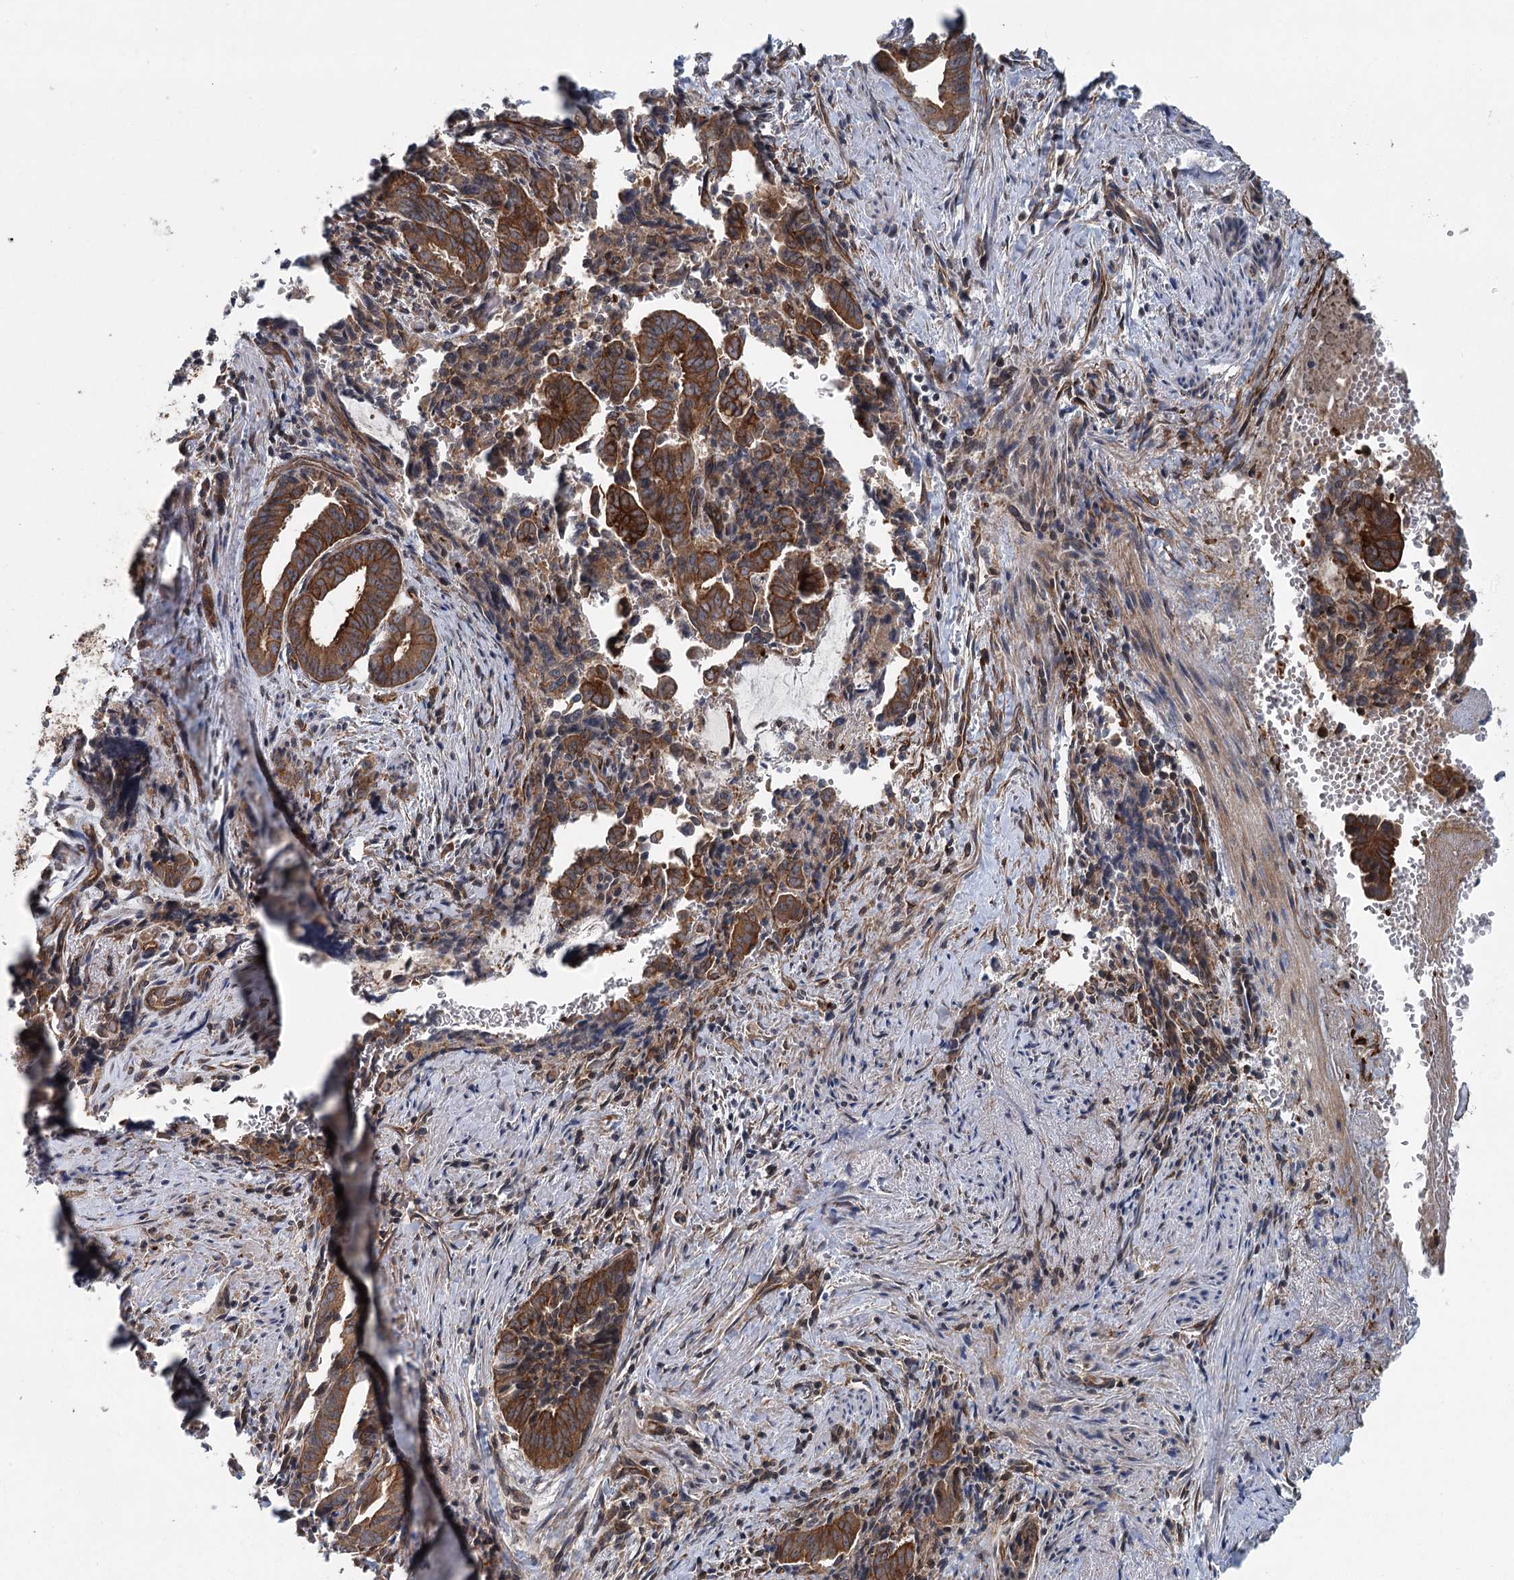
{"staining": {"intensity": "strong", "quantity": ">75%", "location": "cytoplasmic/membranous"}, "tissue": "pancreatic cancer", "cell_type": "Tumor cells", "image_type": "cancer", "snomed": [{"axis": "morphology", "description": "Adenocarcinoma, NOS"}, {"axis": "topography", "description": "Pancreas"}], "caption": "Brown immunohistochemical staining in pancreatic cancer reveals strong cytoplasmic/membranous positivity in approximately >75% of tumor cells.", "gene": "IQSEC1", "patient": {"sex": "female", "age": 63}}